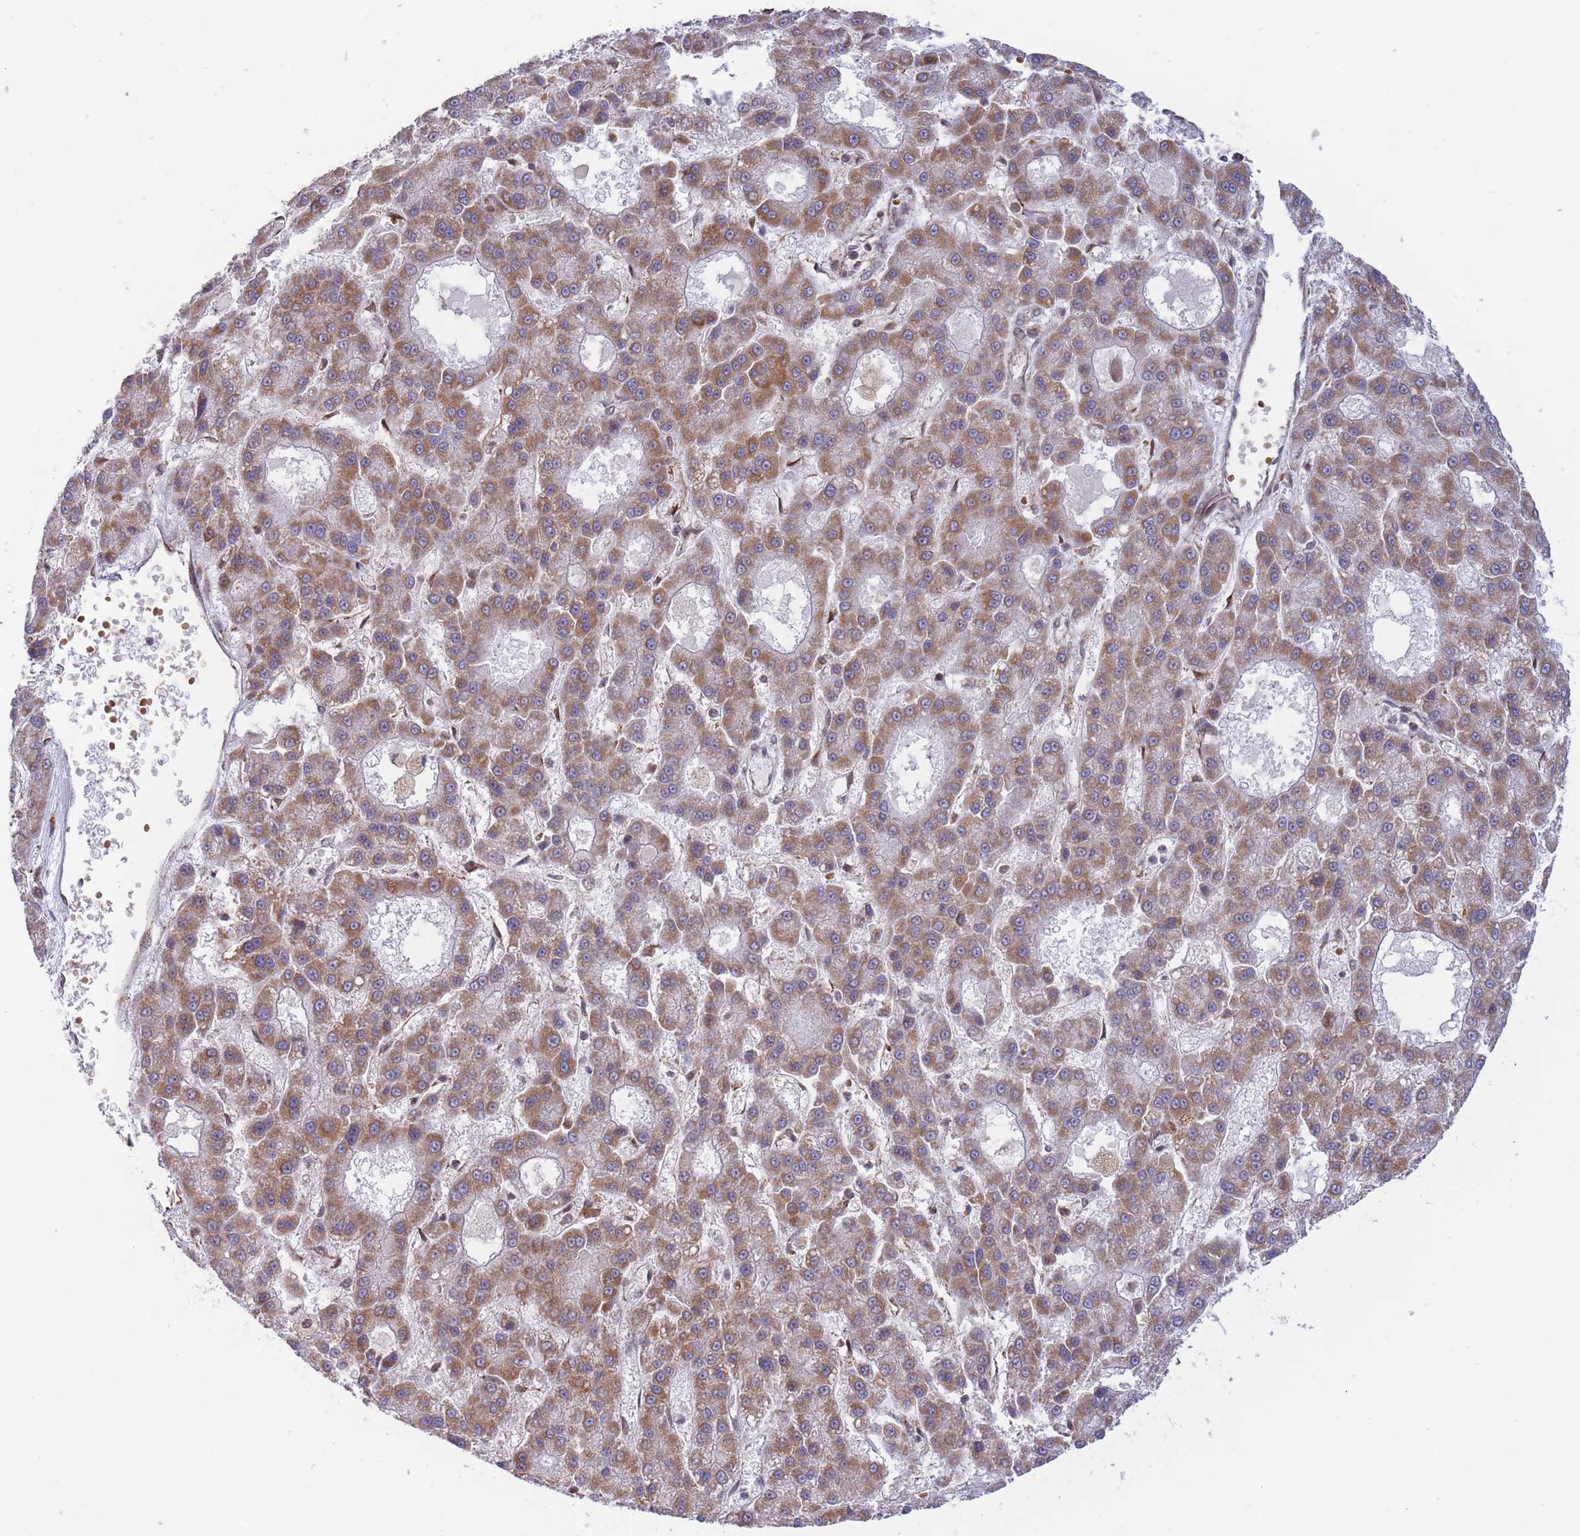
{"staining": {"intensity": "moderate", "quantity": ">75%", "location": "cytoplasmic/membranous"}, "tissue": "liver cancer", "cell_type": "Tumor cells", "image_type": "cancer", "snomed": [{"axis": "morphology", "description": "Carcinoma, Hepatocellular, NOS"}, {"axis": "topography", "description": "Liver"}], "caption": "The photomicrograph shows staining of liver cancer, revealing moderate cytoplasmic/membranous protein expression (brown color) within tumor cells.", "gene": "BOD1L1", "patient": {"sex": "male", "age": 70}}